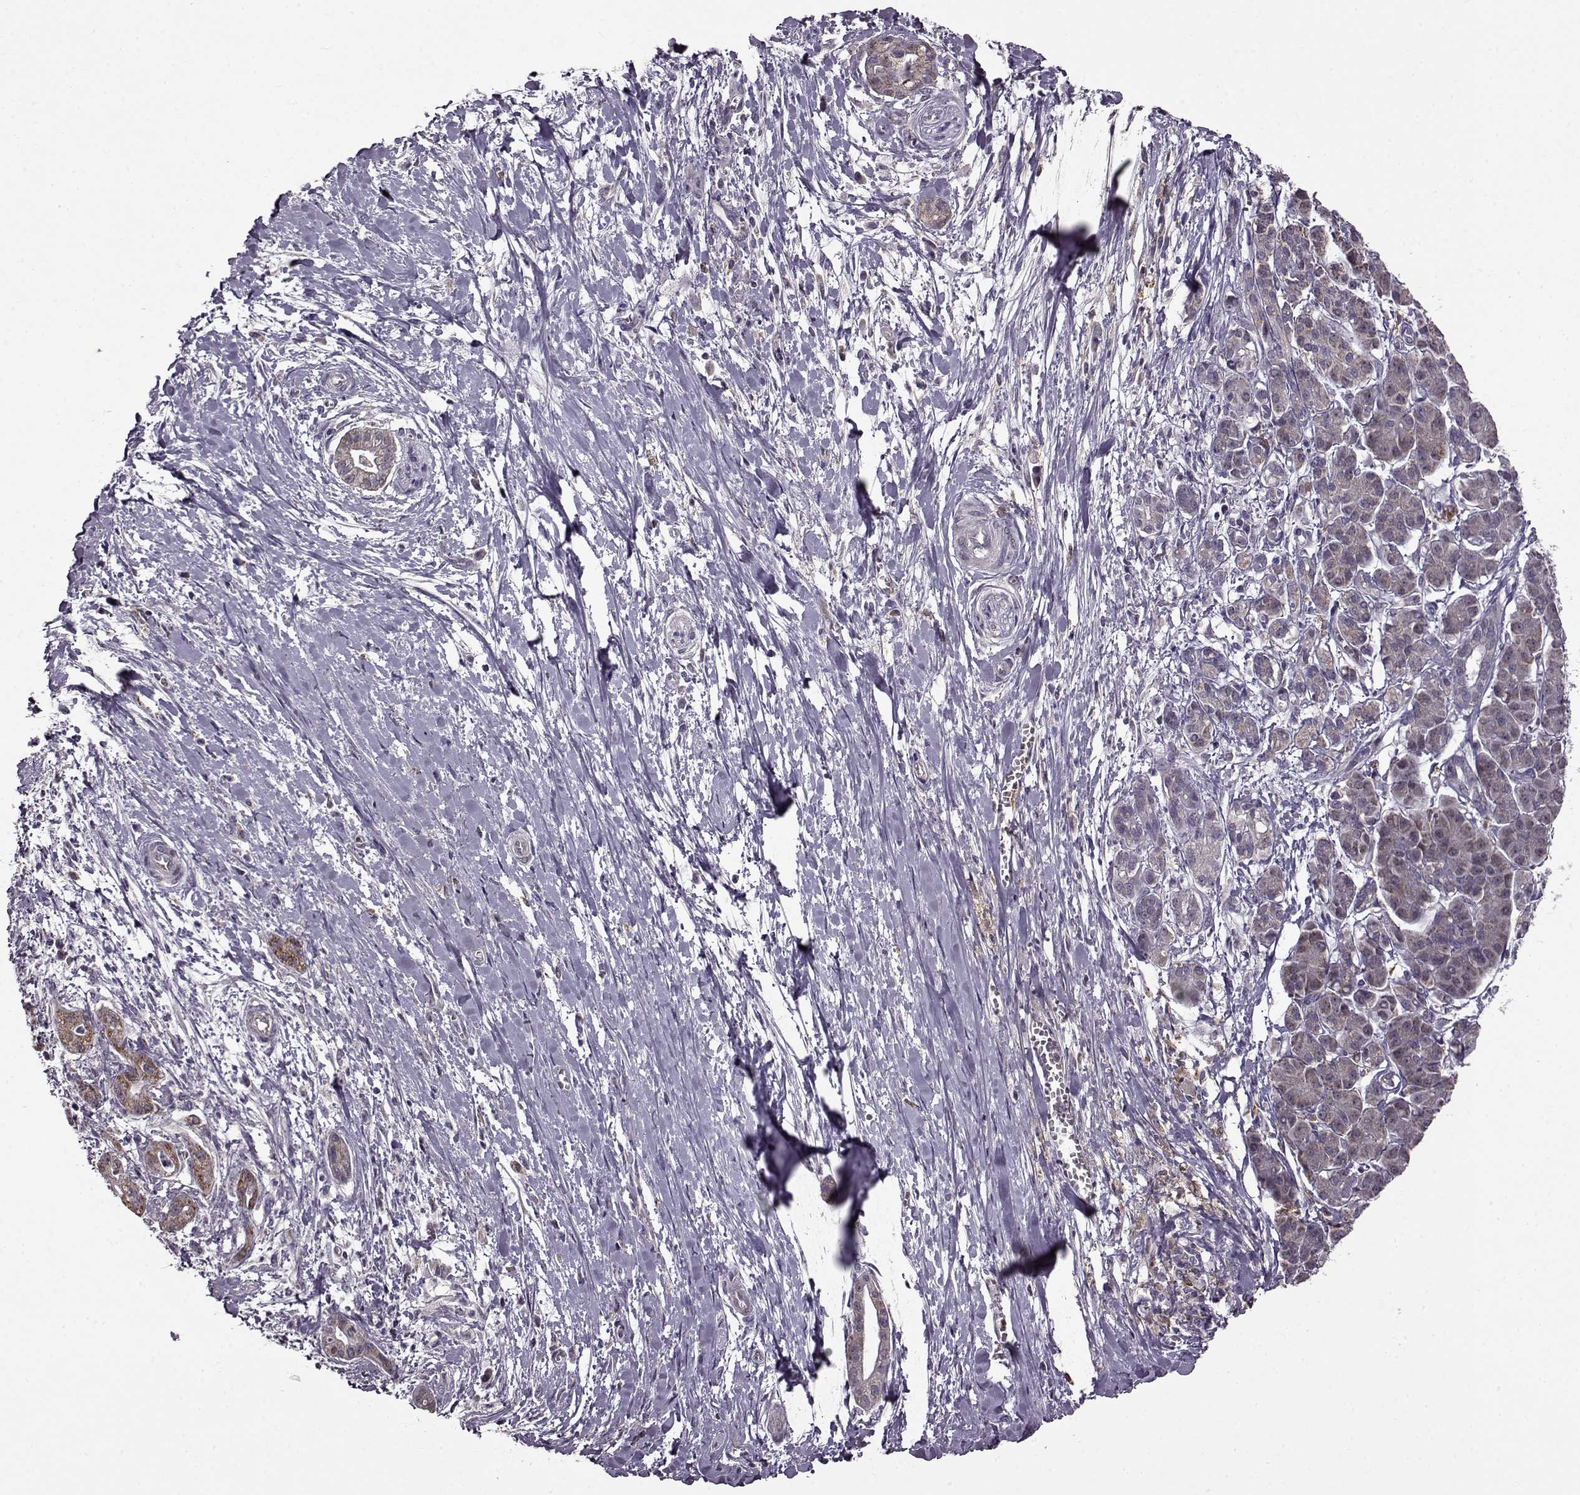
{"staining": {"intensity": "moderate", "quantity": ">75%", "location": "cytoplasmic/membranous"}, "tissue": "pancreatic cancer", "cell_type": "Tumor cells", "image_type": "cancer", "snomed": [{"axis": "morphology", "description": "Normal tissue, NOS"}, {"axis": "morphology", "description": "Adenocarcinoma, NOS"}, {"axis": "topography", "description": "Lymph node"}, {"axis": "topography", "description": "Pancreas"}], "caption": "Immunohistochemistry (IHC) image of human adenocarcinoma (pancreatic) stained for a protein (brown), which demonstrates medium levels of moderate cytoplasmic/membranous positivity in about >75% of tumor cells.", "gene": "MTSS1", "patient": {"sex": "female", "age": 58}}